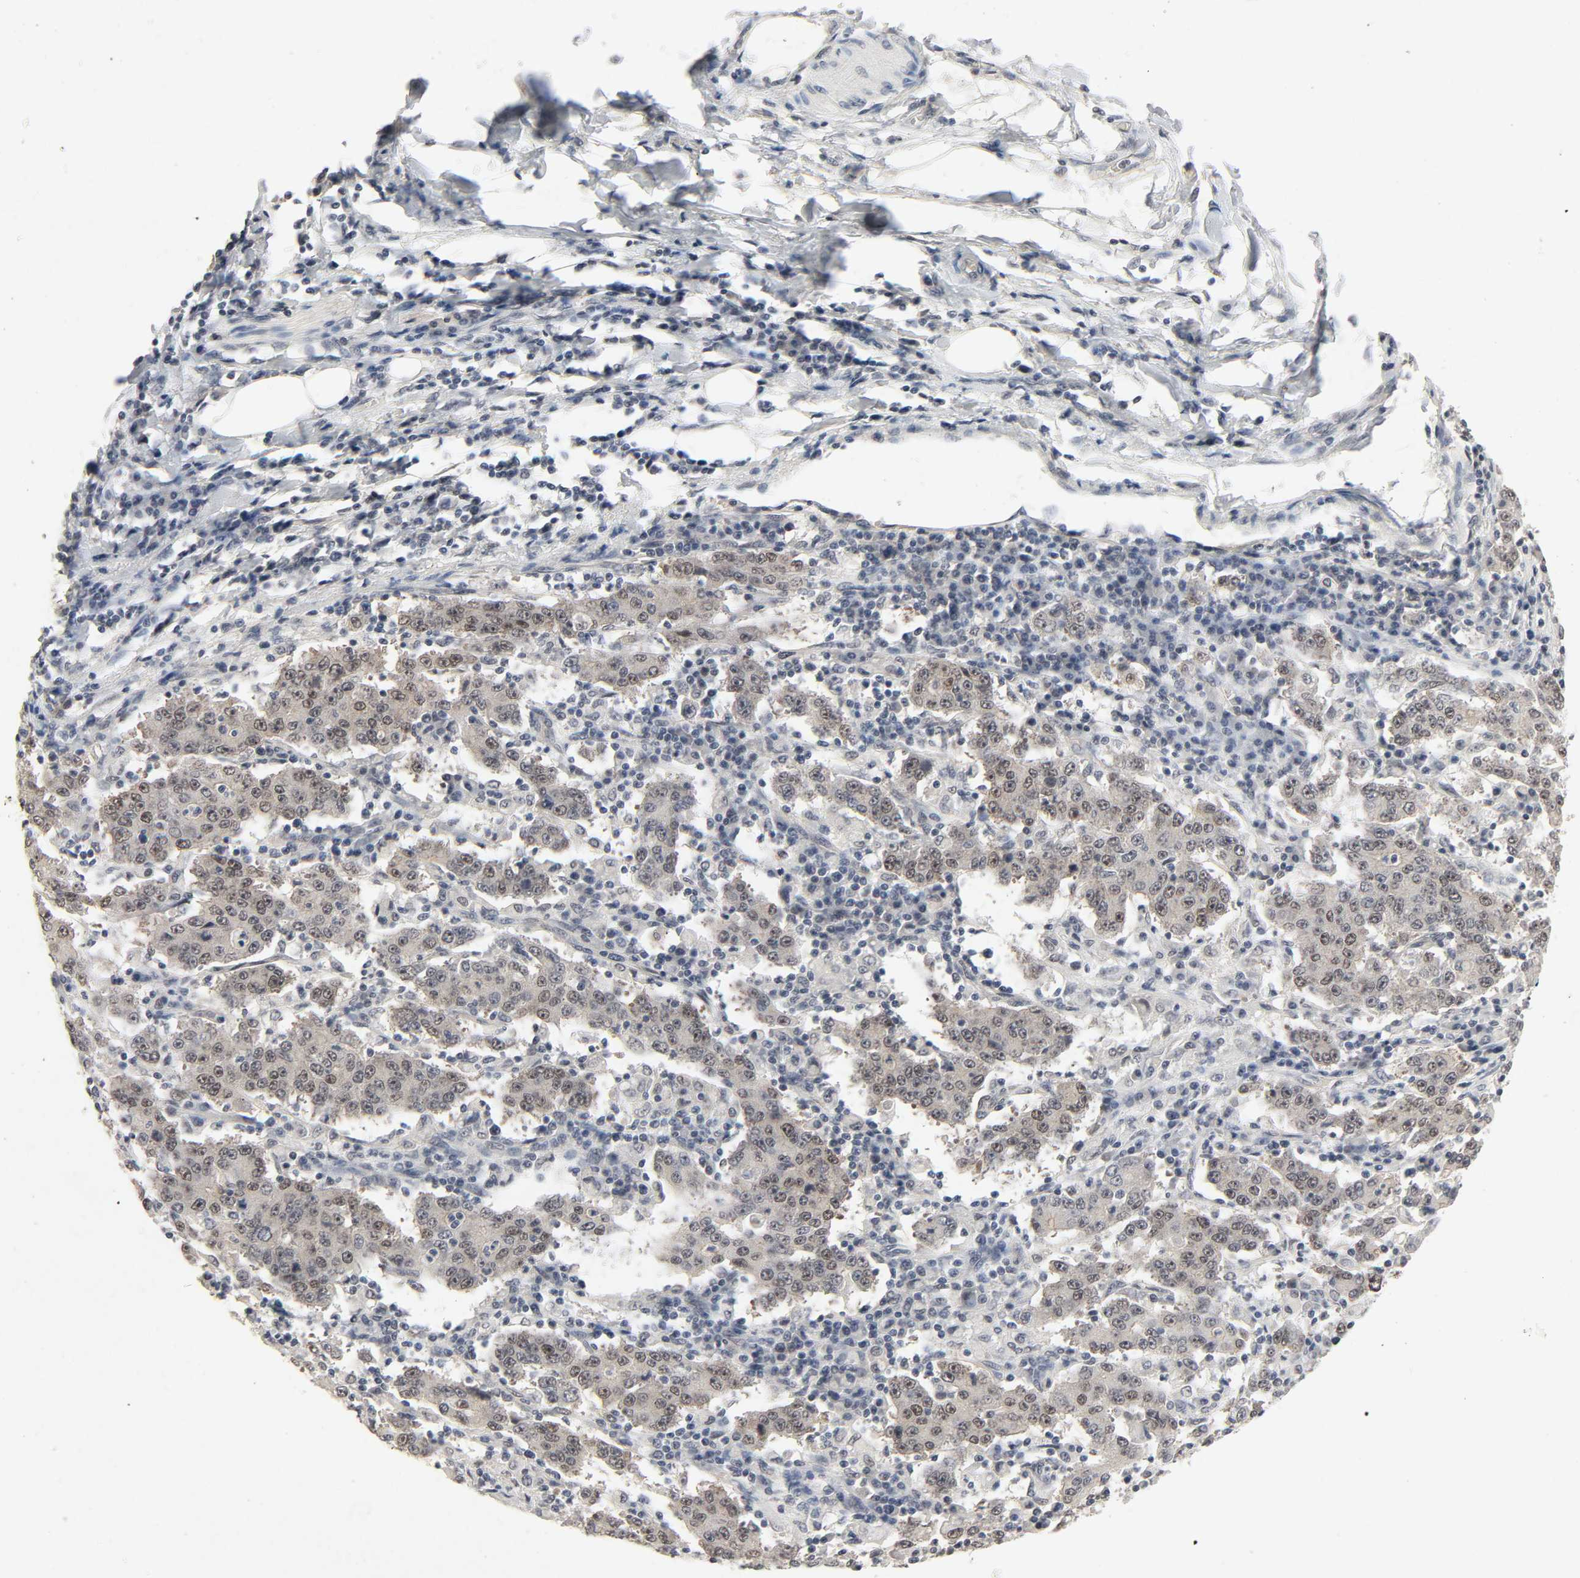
{"staining": {"intensity": "moderate", "quantity": ">75%", "location": "cytoplasmic/membranous,nuclear"}, "tissue": "stomach cancer", "cell_type": "Tumor cells", "image_type": "cancer", "snomed": [{"axis": "morphology", "description": "Normal tissue, NOS"}, {"axis": "morphology", "description": "Adenocarcinoma, NOS"}, {"axis": "topography", "description": "Stomach, upper"}, {"axis": "topography", "description": "Stomach"}], "caption": "High-power microscopy captured an IHC micrograph of stomach cancer (adenocarcinoma), revealing moderate cytoplasmic/membranous and nuclear staining in approximately >75% of tumor cells. Nuclei are stained in blue.", "gene": "MAPKAPK5", "patient": {"sex": "male", "age": 59}}